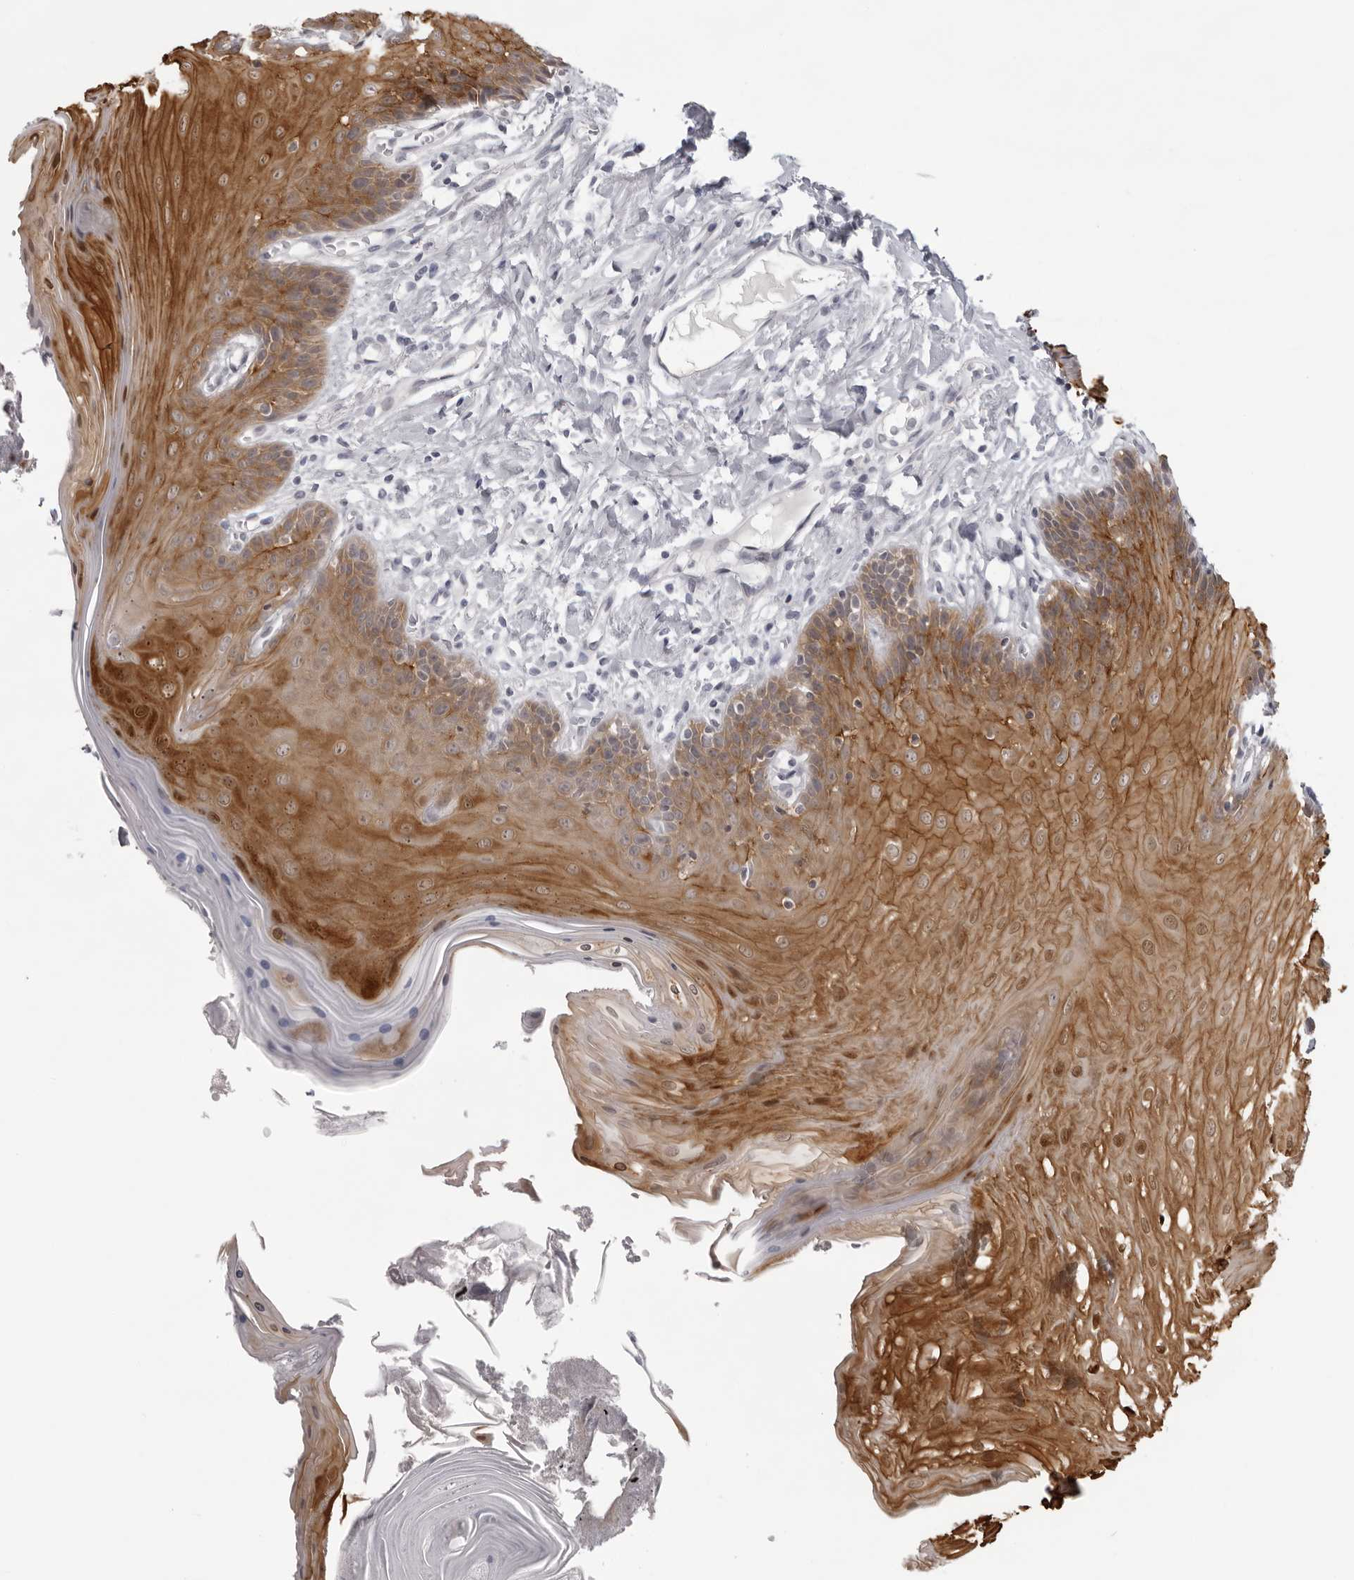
{"staining": {"intensity": "strong", "quantity": ">75%", "location": "cytoplasmic/membranous,nuclear"}, "tissue": "oral mucosa", "cell_type": "Squamous epithelial cells", "image_type": "normal", "snomed": [{"axis": "morphology", "description": "Normal tissue, NOS"}, {"axis": "morphology", "description": "Squamous cell carcinoma, NOS"}, {"axis": "topography", "description": "Skeletal muscle"}, {"axis": "topography", "description": "Oral tissue"}, {"axis": "topography", "description": "Salivary gland"}, {"axis": "topography", "description": "Head-Neck"}], "caption": "Immunohistochemical staining of unremarkable human oral mucosa displays >75% levels of strong cytoplasmic/membranous,nuclear protein positivity in about >75% of squamous epithelial cells. (IHC, brightfield microscopy, high magnification).", "gene": "NUDT18", "patient": {"sex": "male", "age": 54}}